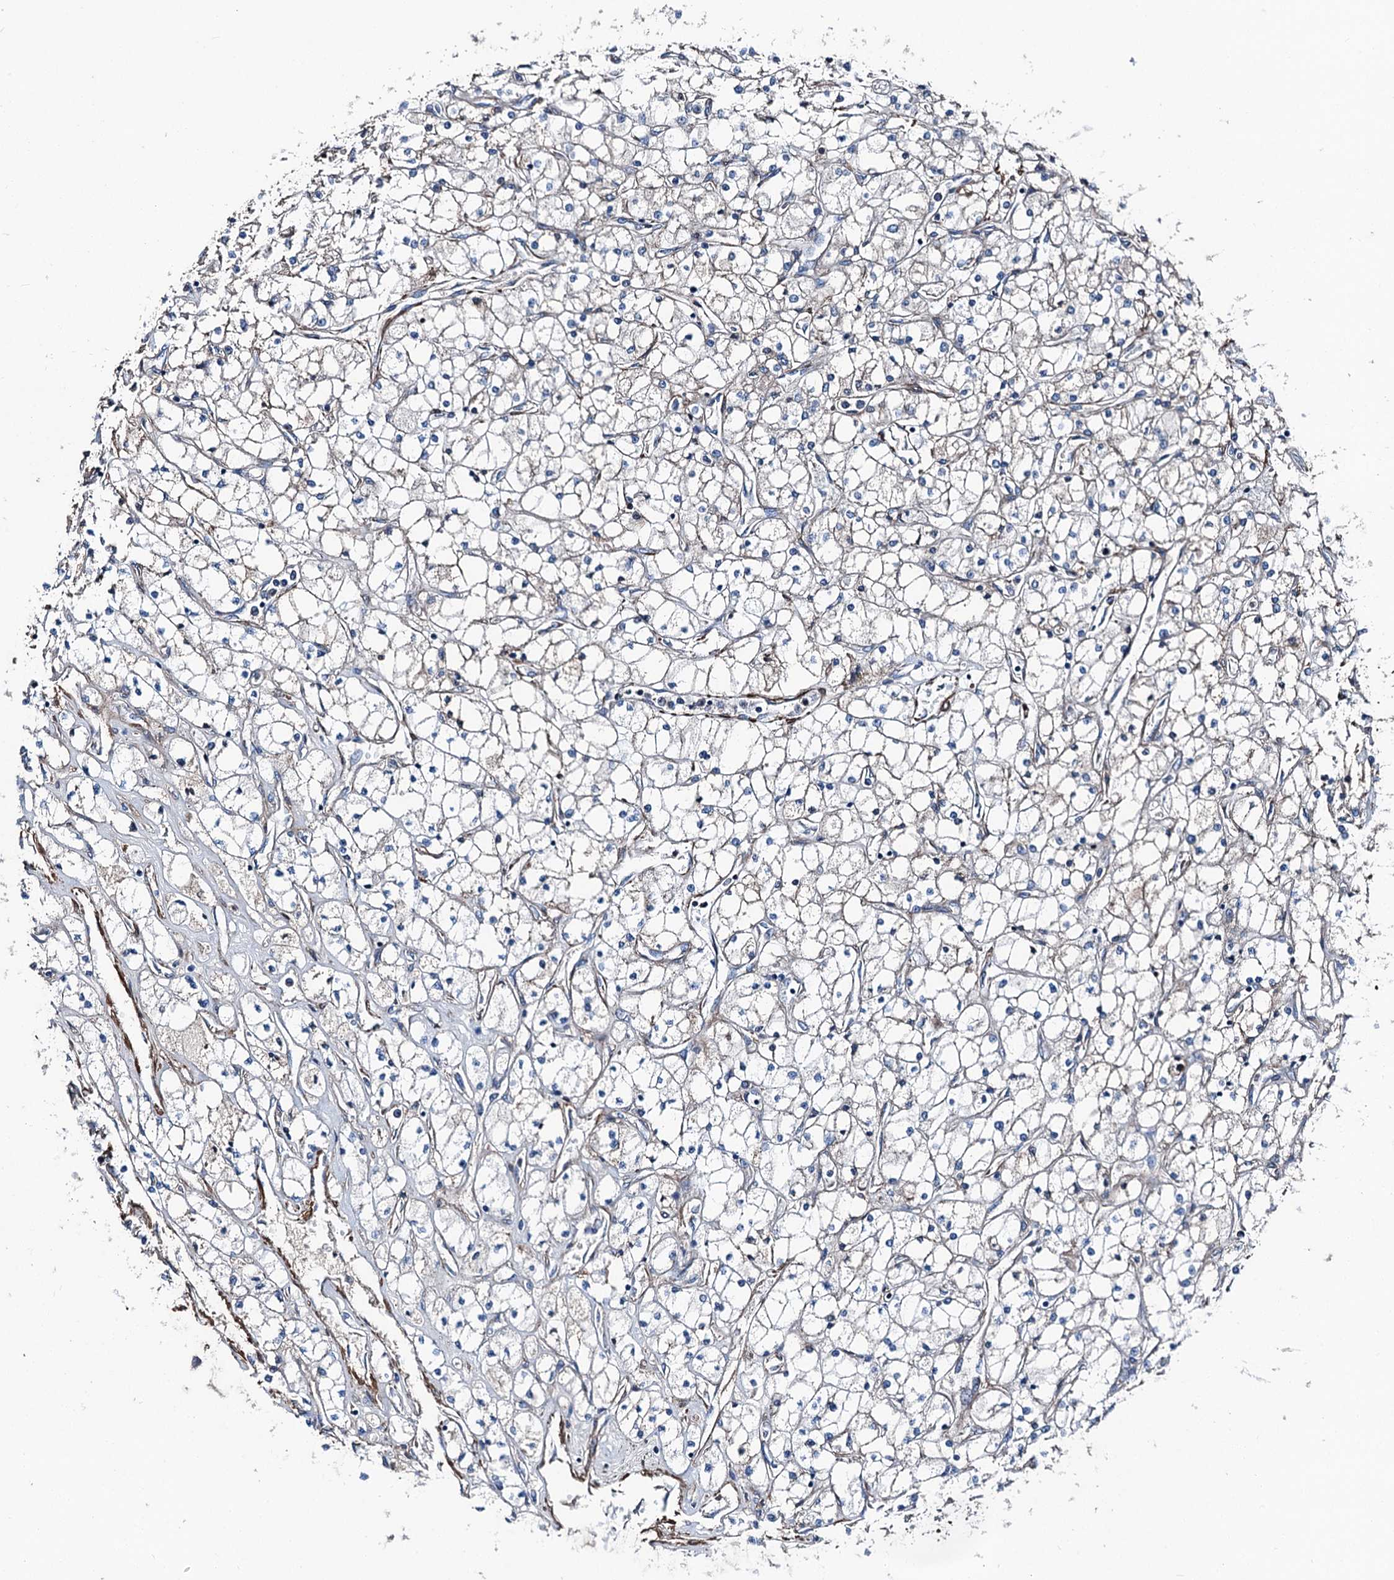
{"staining": {"intensity": "negative", "quantity": "none", "location": "none"}, "tissue": "renal cancer", "cell_type": "Tumor cells", "image_type": "cancer", "snomed": [{"axis": "morphology", "description": "Adenocarcinoma, NOS"}, {"axis": "topography", "description": "Kidney"}], "caption": "High magnification brightfield microscopy of renal cancer stained with DAB (brown) and counterstained with hematoxylin (blue): tumor cells show no significant staining.", "gene": "DDIAS", "patient": {"sex": "male", "age": 80}}